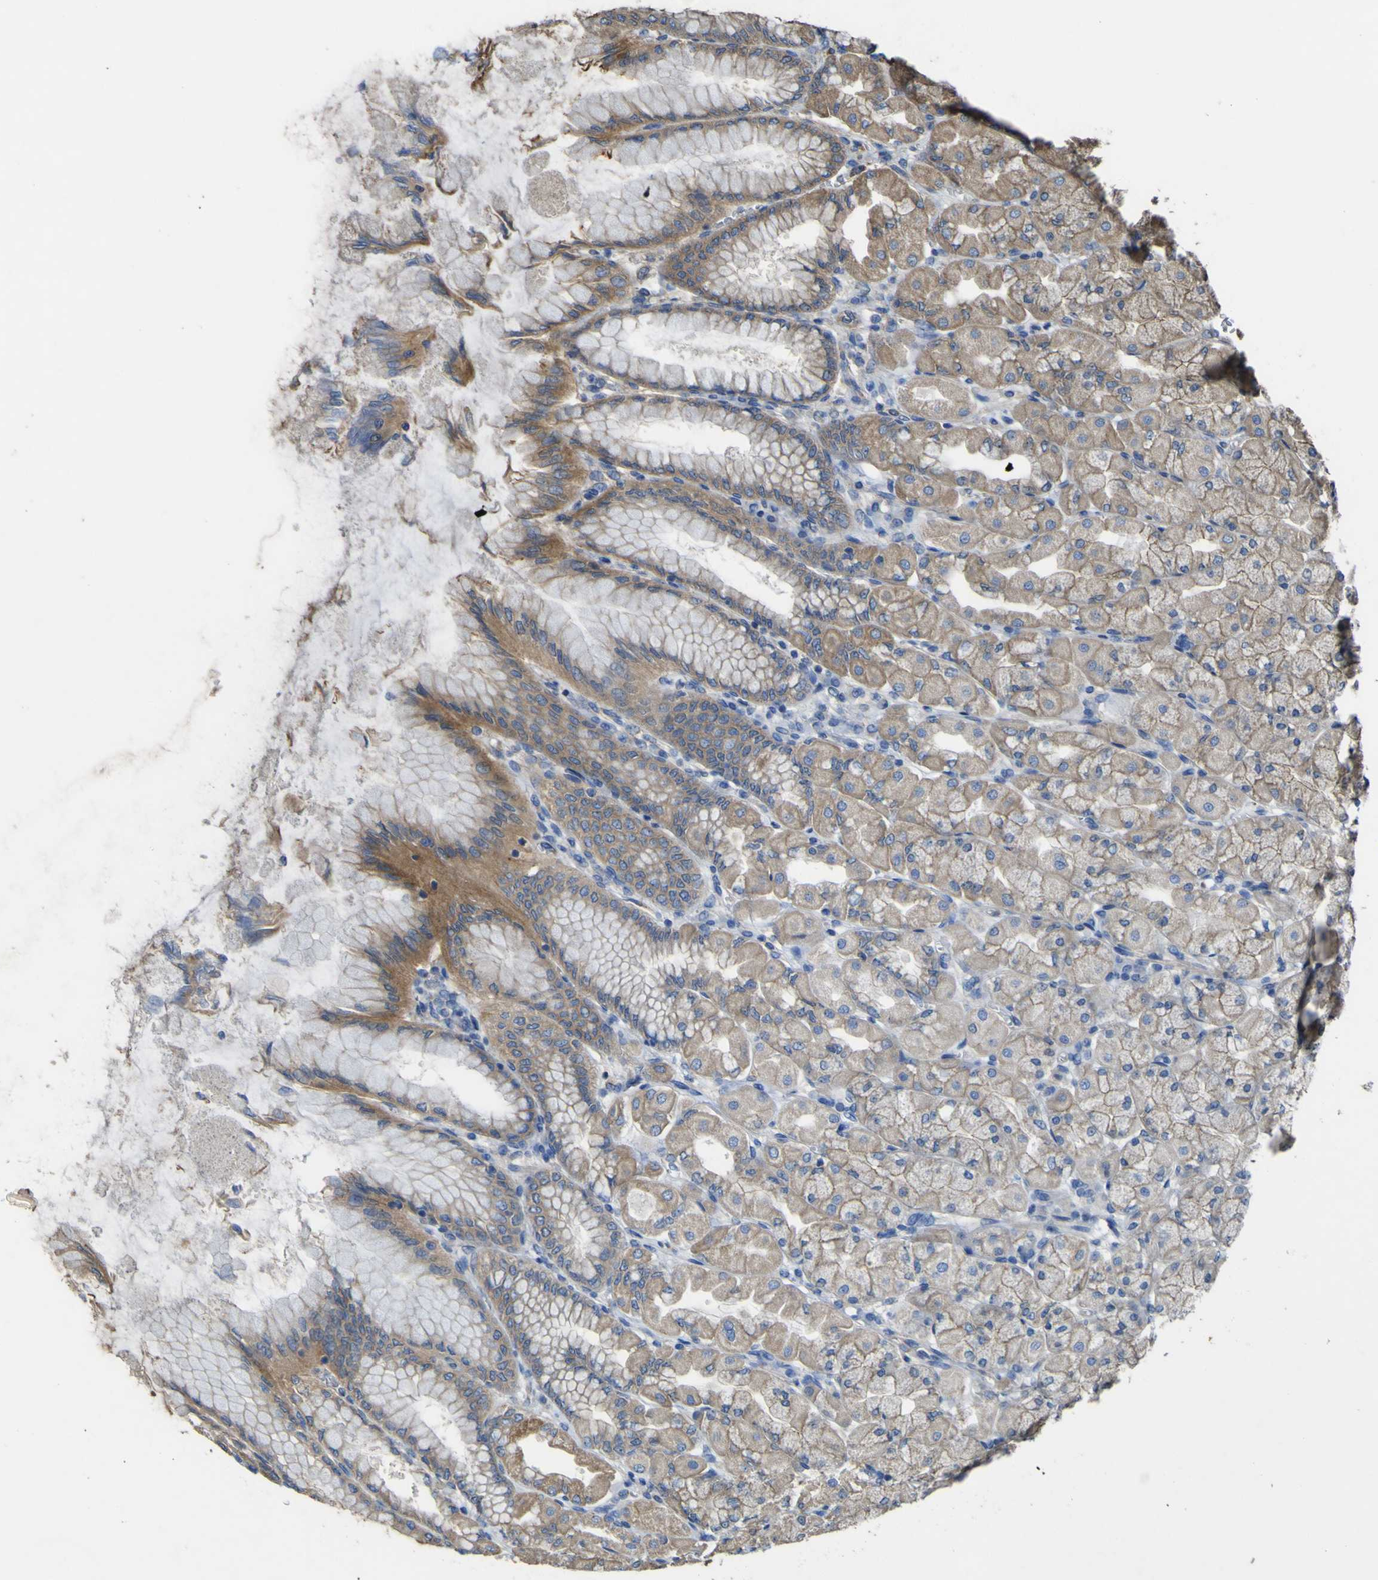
{"staining": {"intensity": "moderate", "quantity": ">75%", "location": "cytoplasmic/membranous"}, "tissue": "stomach", "cell_type": "Glandular cells", "image_type": "normal", "snomed": [{"axis": "morphology", "description": "Normal tissue, NOS"}, {"axis": "topography", "description": "Stomach, upper"}], "caption": "An immunohistochemistry photomicrograph of benign tissue is shown. Protein staining in brown labels moderate cytoplasmic/membranous positivity in stomach within glandular cells.", "gene": "TNFSF15", "patient": {"sex": "female", "age": 56}}